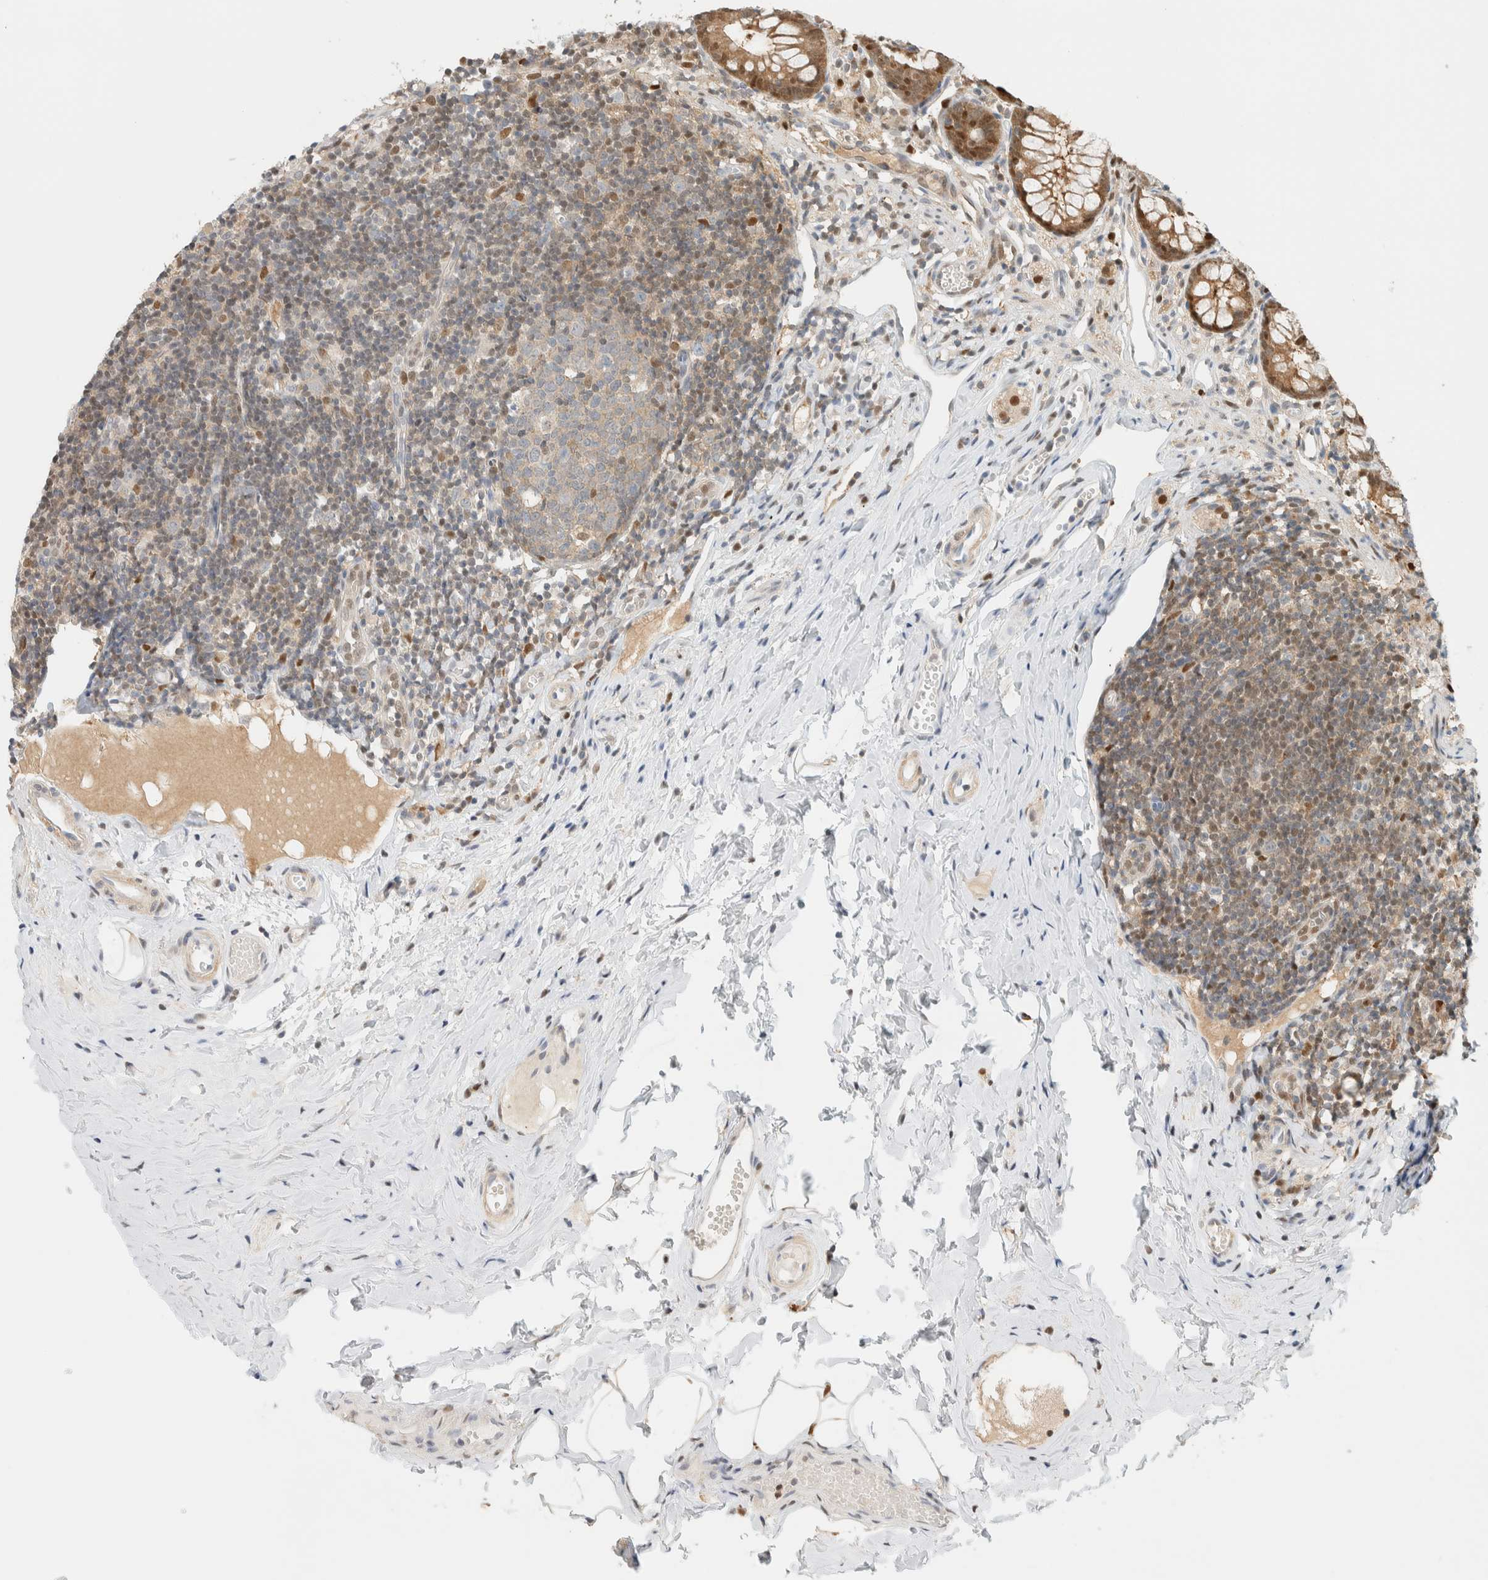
{"staining": {"intensity": "moderate", "quantity": ">75%", "location": "cytoplasmic/membranous,nuclear"}, "tissue": "appendix", "cell_type": "Glandular cells", "image_type": "normal", "snomed": [{"axis": "morphology", "description": "Normal tissue, NOS"}, {"axis": "topography", "description": "Appendix"}], "caption": "About >75% of glandular cells in normal human appendix exhibit moderate cytoplasmic/membranous,nuclear protein positivity as visualized by brown immunohistochemical staining.", "gene": "ZBTB37", "patient": {"sex": "female", "age": 20}}